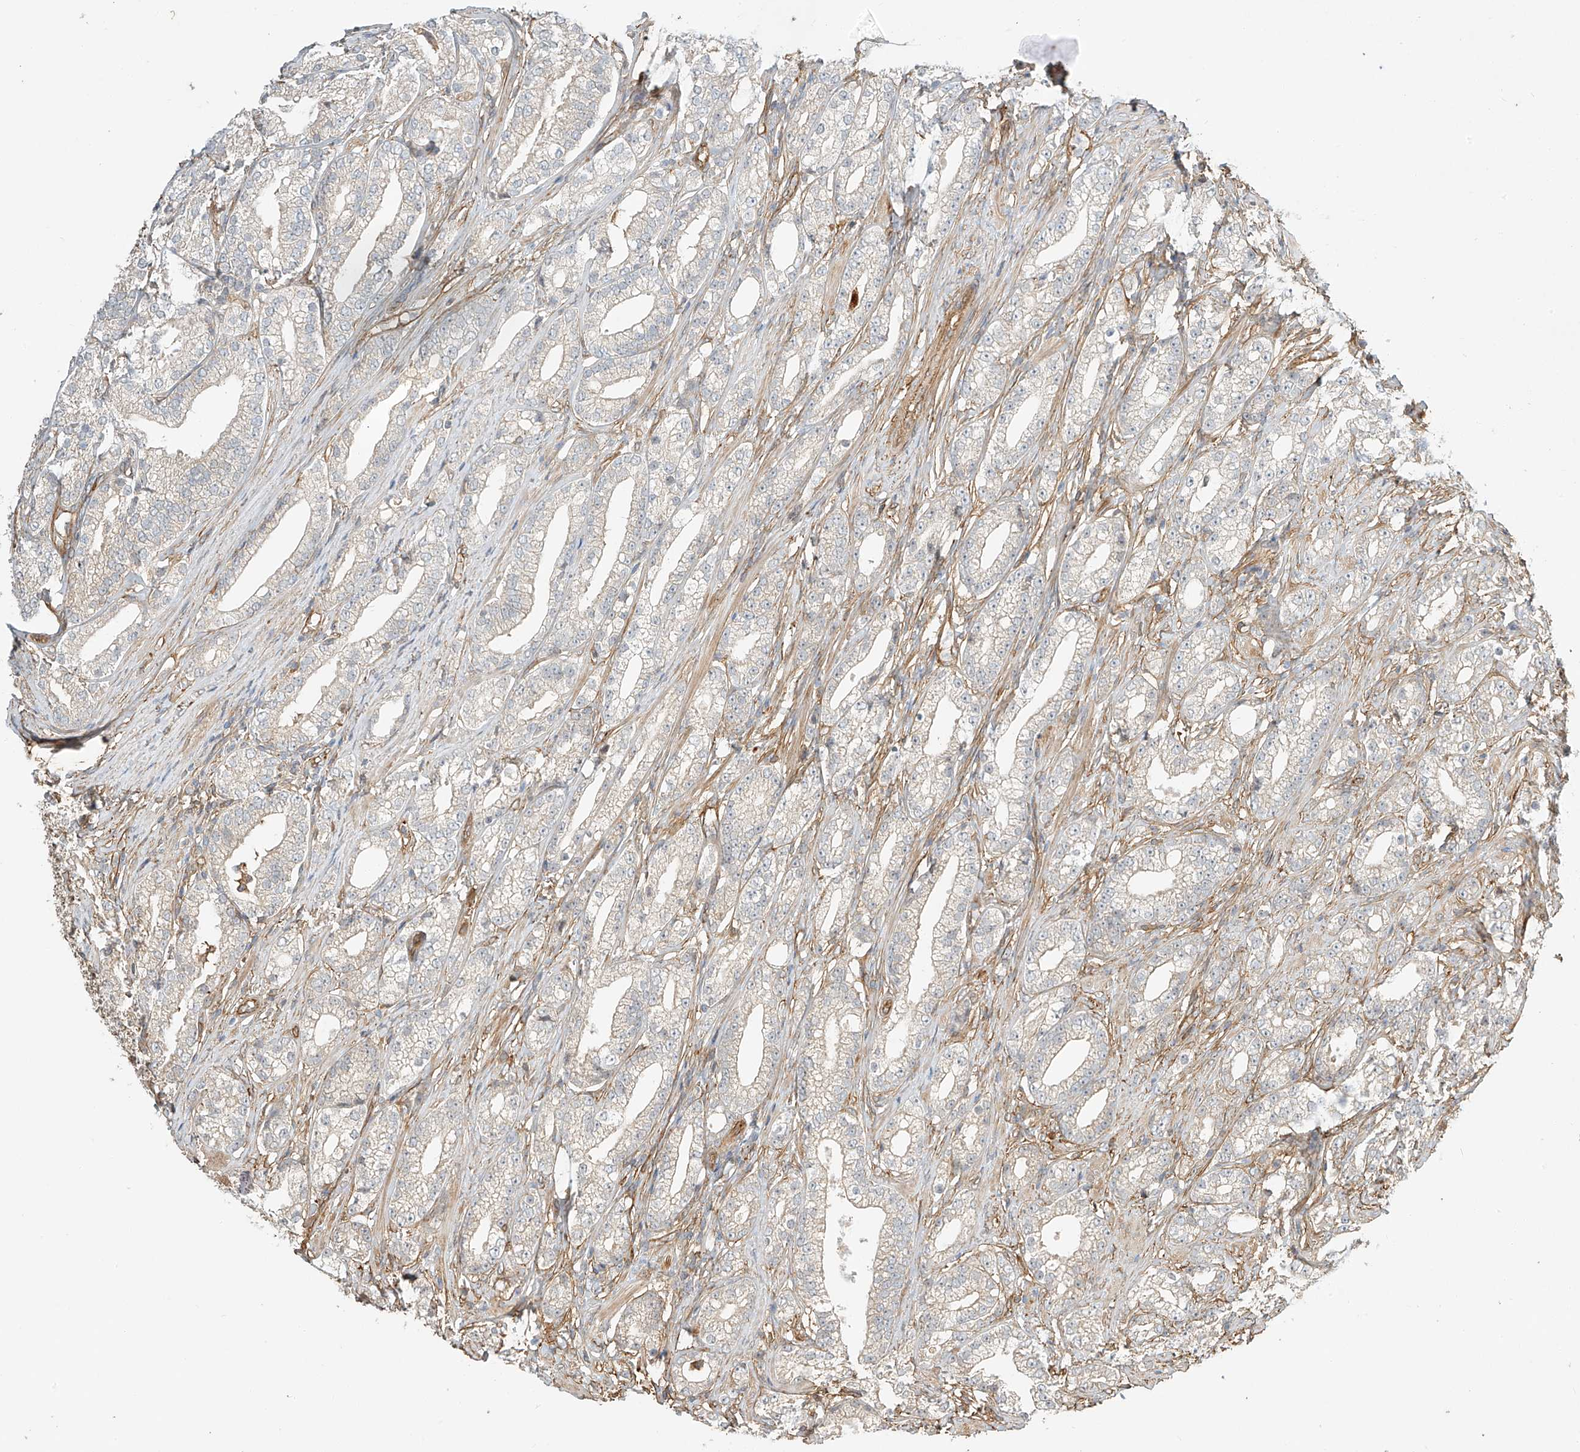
{"staining": {"intensity": "negative", "quantity": "none", "location": "none"}, "tissue": "prostate cancer", "cell_type": "Tumor cells", "image_type": "cancer", "snomed": [{"axis": "morphology", "description": "Adenocarcinoma, High grade"}, {"axis": "topography", "description": "Prostate"}], "caption": "Immunohistochemistry of high-grade adenocarcinoma (prostate) demonstrates no staining in tumor cells. (DAB immunohistochemistry (IHC) with hematoxylin counter stain).", "gene": "CSMD3", "patient": {"sex": "male", "age": 69}}